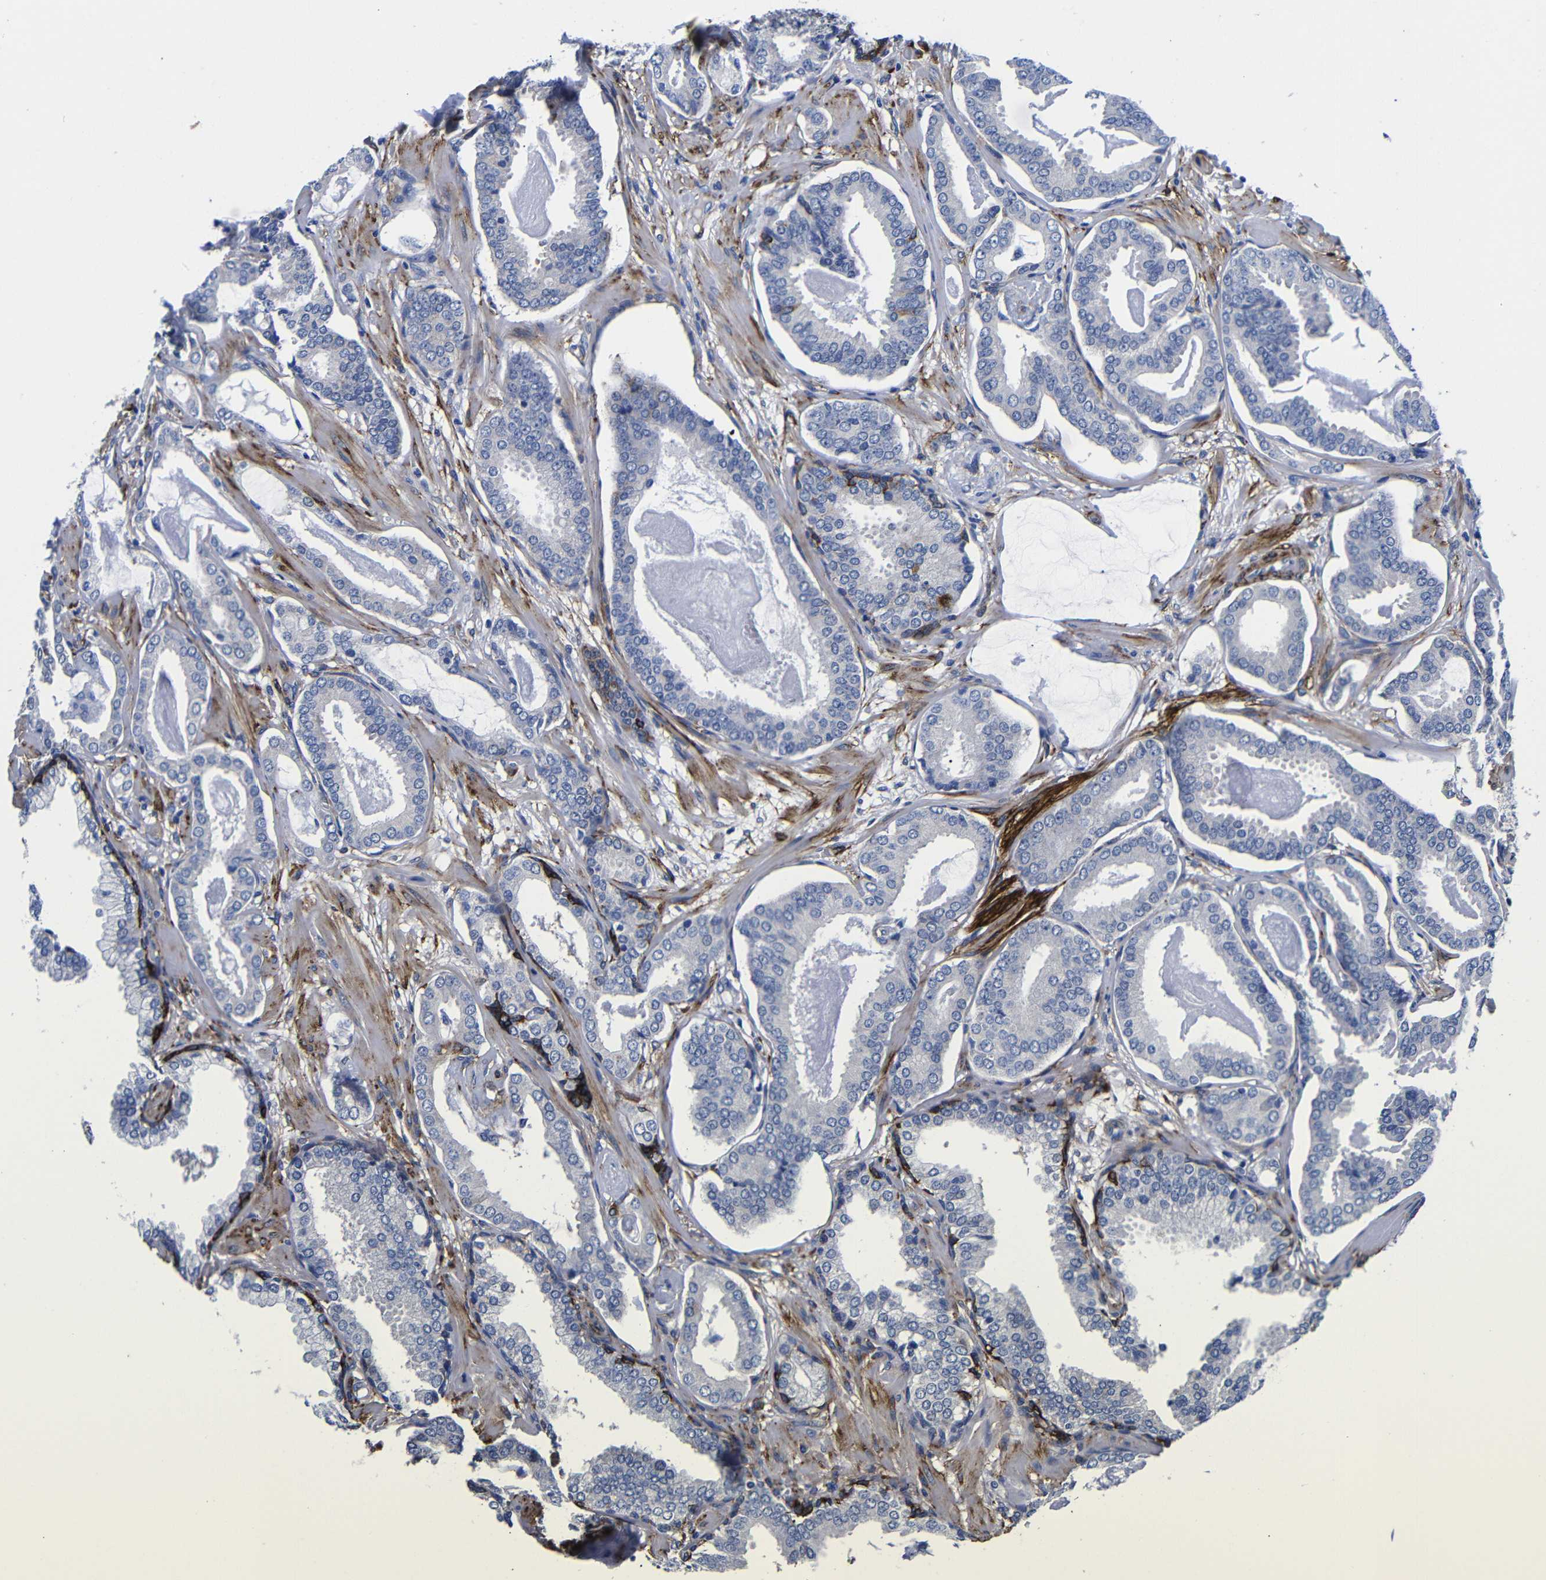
{"staining": {"intensity": "negative", "quantity": "none", "location": "none"}, "tissue": "prostate cancer", "cell_type": "Tumor cells", "image_type": "cancer", "snomed": [{"axis": "morphology", "description": "Adenocarcinoma, Low grade"}, {"axis": "topography", "description": "Prostate"}], "caption": "Human low-grade adenocarcinoma (prostate) stained for a protein using IHC exhibits no expression in tumor cells.", "gene": "LRIG1", "patient": {"sex": "male", "age": 53}}